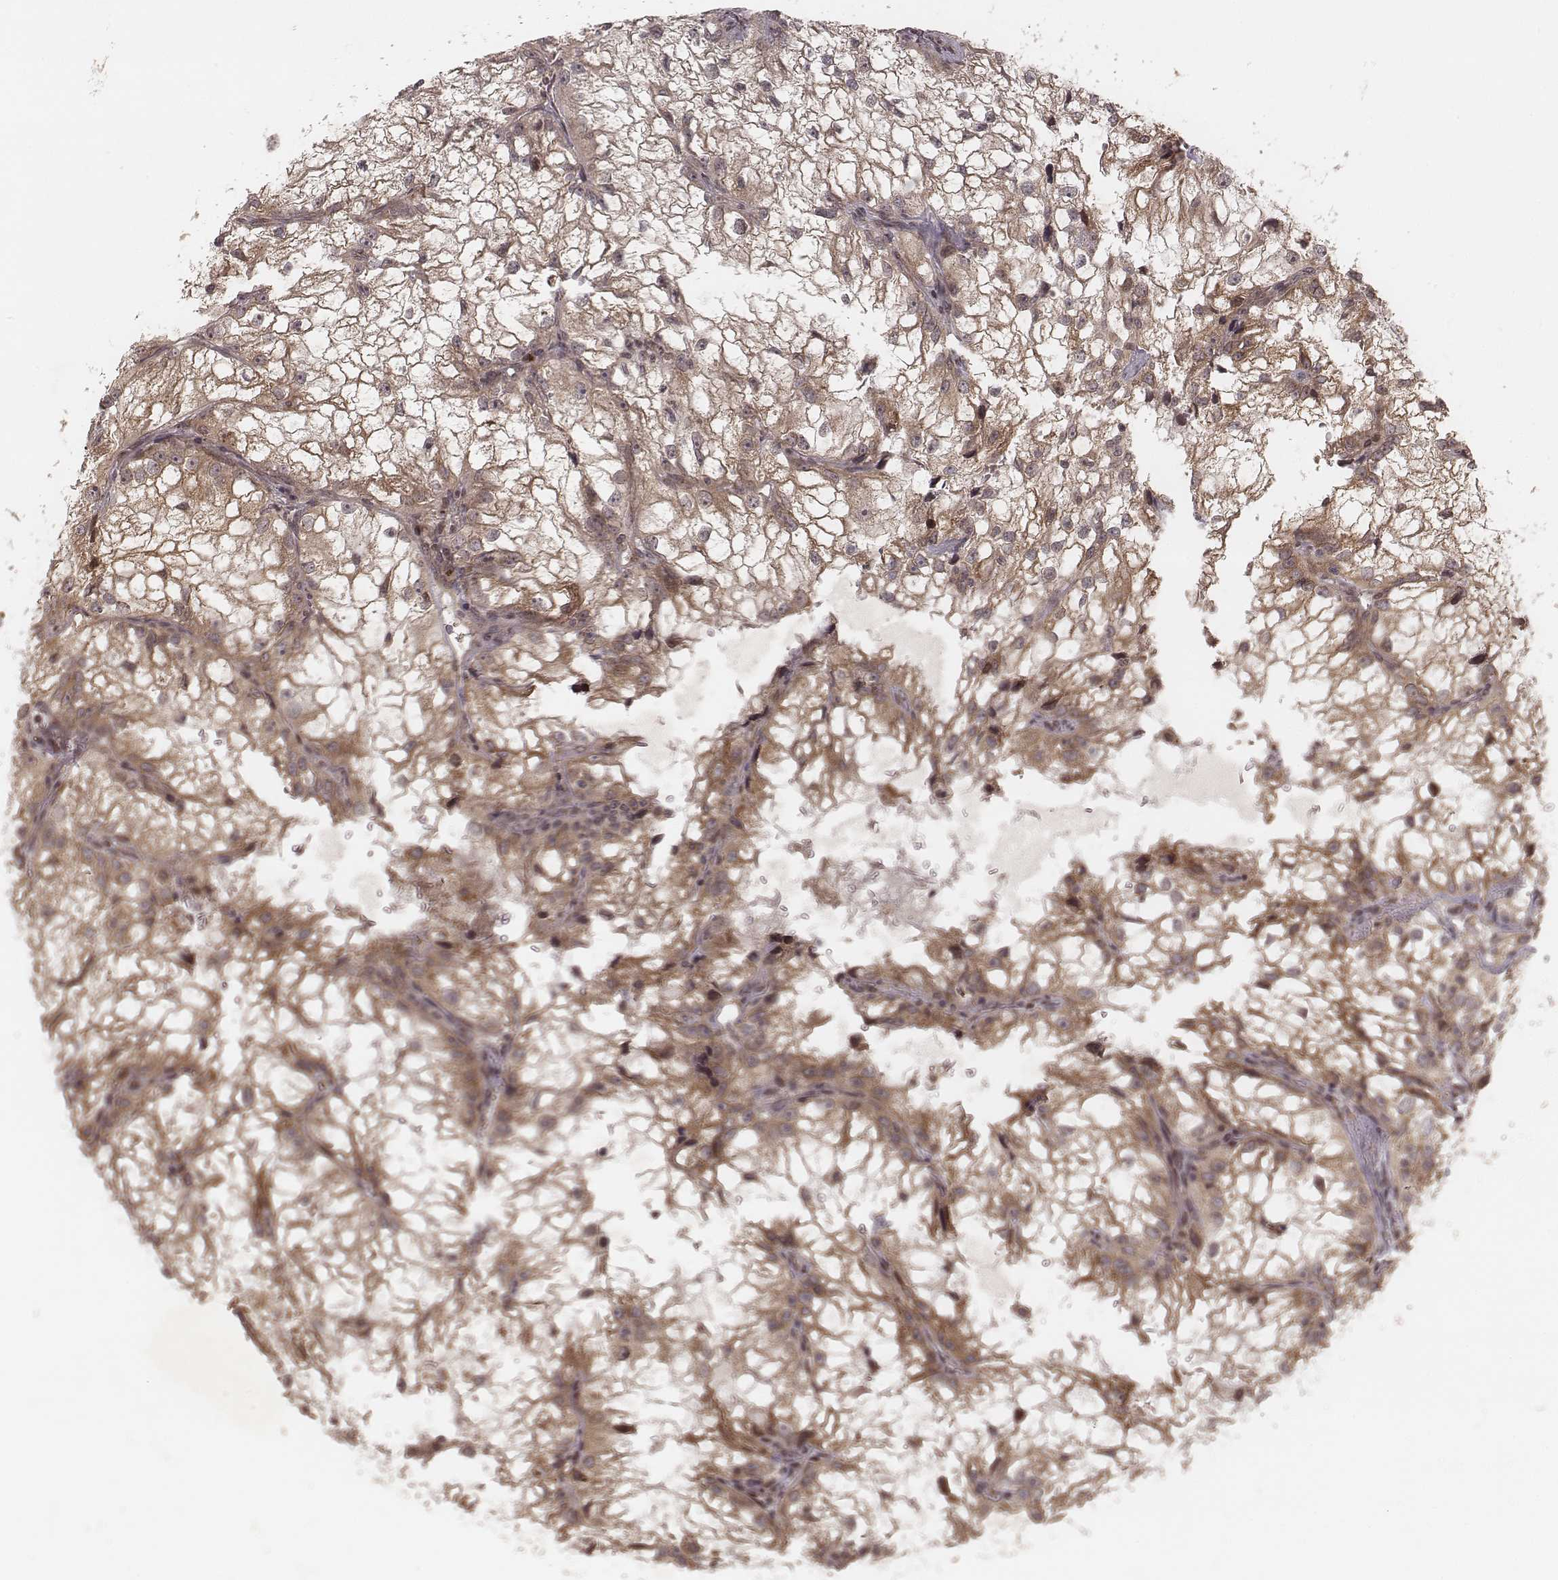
{"staining": {"intensity": "moderate", "quantity": ">75%", "location": "cytoplasmic/membranous"}, "tissue": "renal cancer", "cell_type": "Tumor cells", "image_type": "cancer", "snomed": [{"axis": "morphology", "description": "Adenocarcinoma, NOS"}, {"axis": "topography", "description": "Kidney"}], "caption": "The immunohistochemical stain shows moderate cytoplasmic/membranous staining in tumor cells of renal cancer tissue.", "gene": "MYO19", "patient": {"sex": "male", "age": 59}}